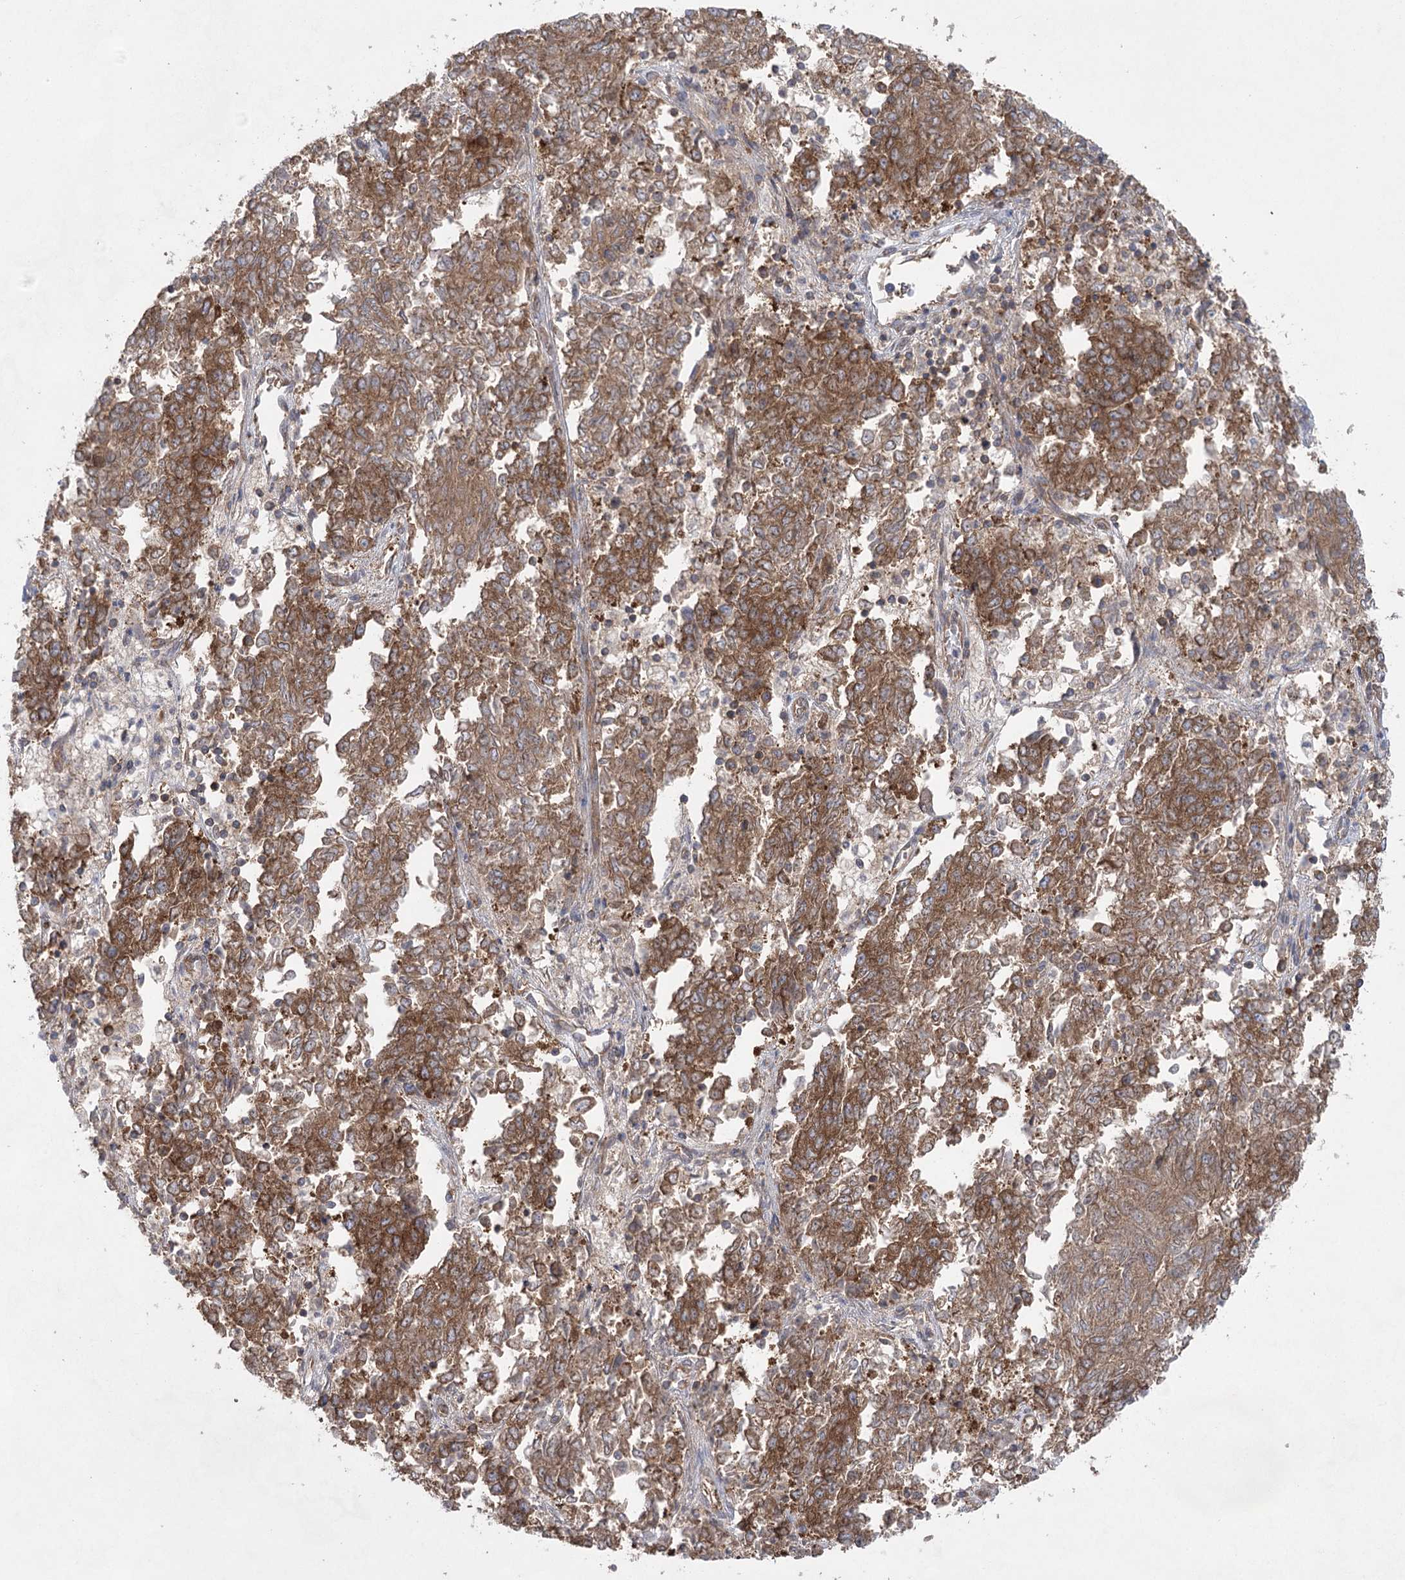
{"staining": {"intensity": "moderate", "quantity": ">75%", "location": "cytoplasmic/membranous"}, "tissue": "endometrial cancer", "cell_type": "Tumor cells", "image_type": "cancer", "snomed": [{"axis": "morphology", "description": "Adenocarcinoma, NOS"}, {"axis": "topography", "description": "Endometrium"}], "caption": "A brown stain labels moderate cytoplasmic/membranous expression of a protein in human adenocarcinoma (endometrial) tumor cells.", "gene": "EIF3A", "patient": {"sex": "female", "age": 80}}